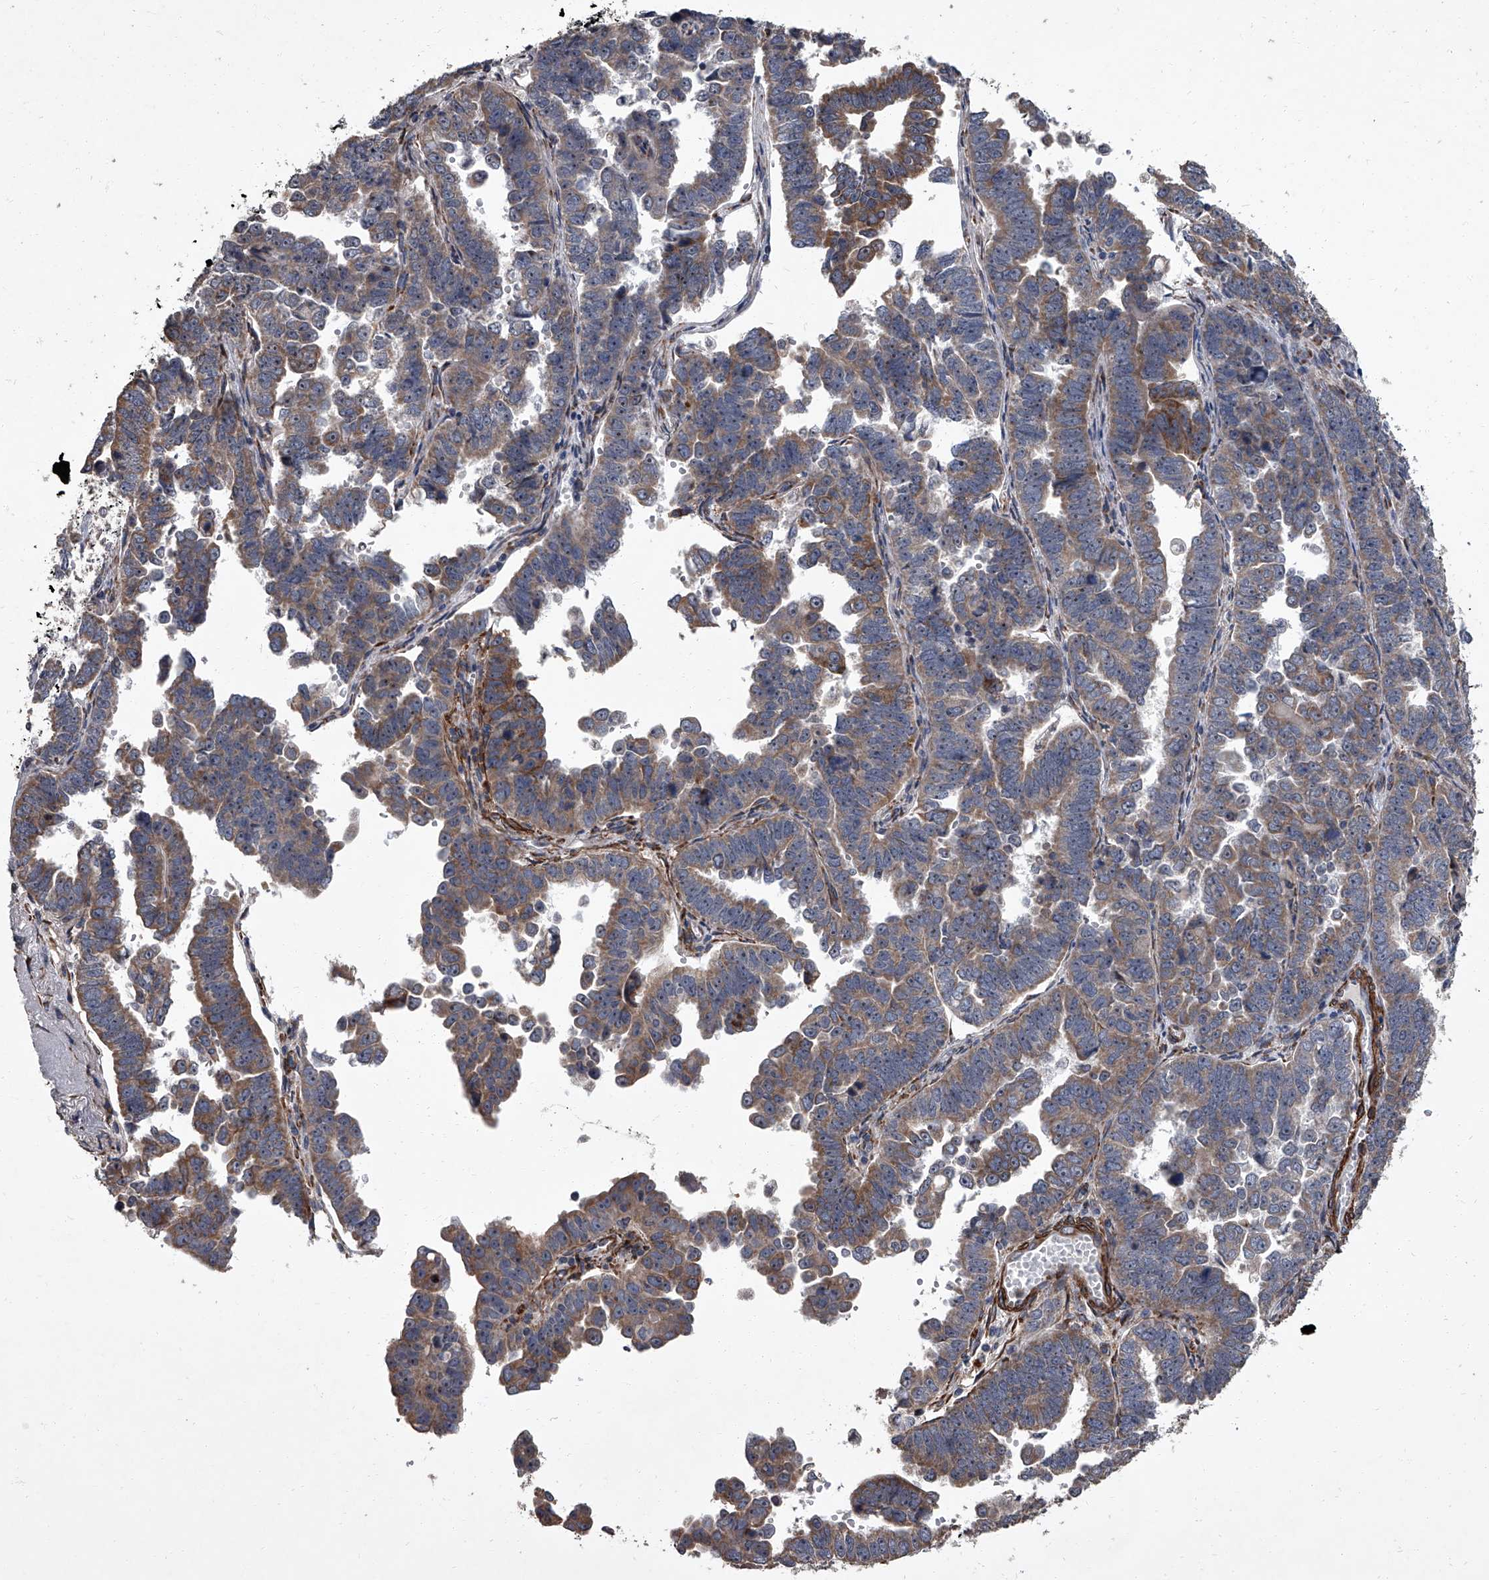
{"staining": {"intensity": "moderate", "quantity": "25%-75%", "location": "cytoplasmic/membranous"}, "tissue": "endometrial cancer", "cell_type": "Tumor cells", "image_type": "cancer", "snomed": [{"axis": "morphology", "description": "Adenocarcinoma, NOS"}, {"axis": "topography", "description": "Endometrium"}], "caption": "Tumor cells demonstrate medium levels of moderate cytoplasmic/membranous expression in approximately 25%-75% of cells in human endometrial cancer.", "gene": "SIRT4", "patient": {"sex": "female", "age": 75}}